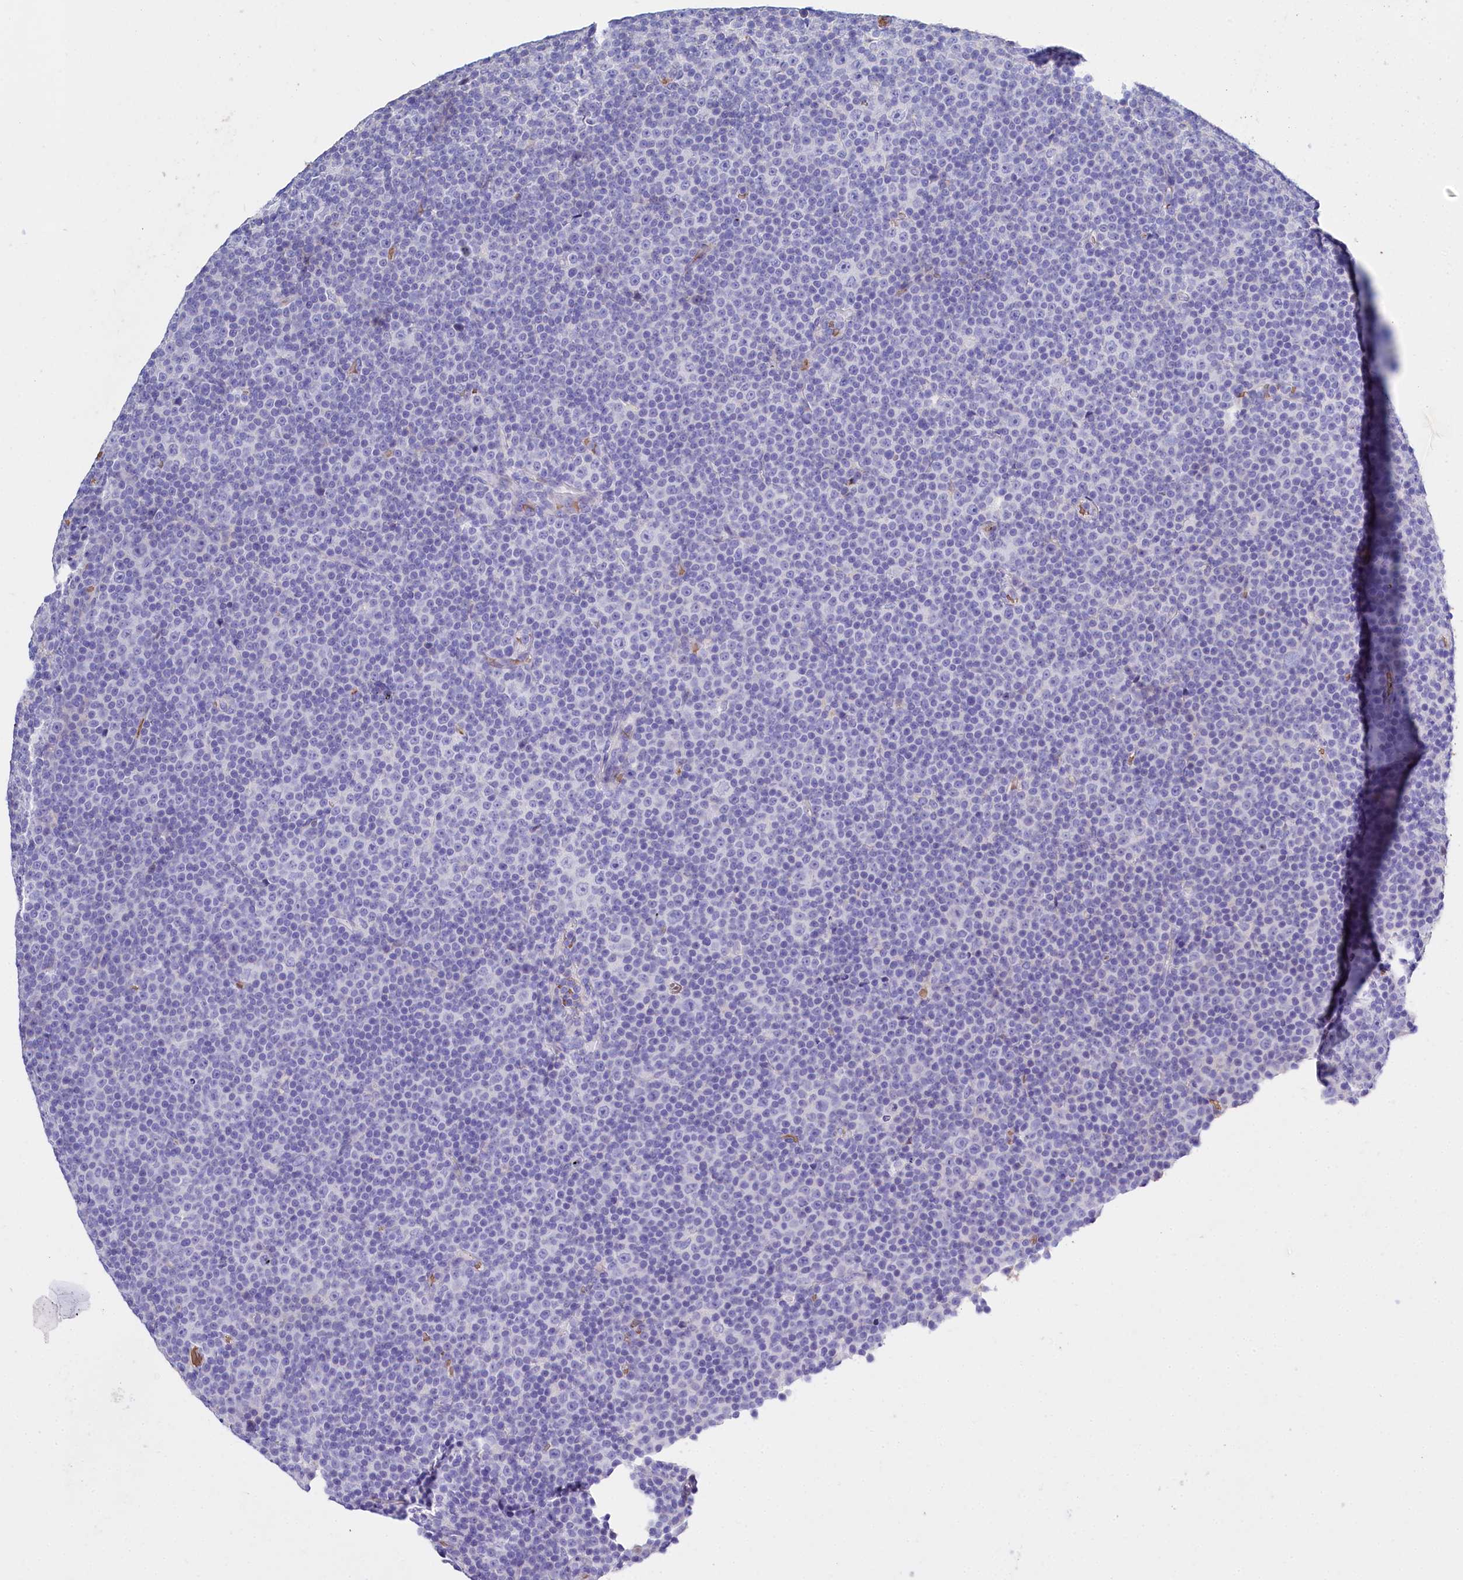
{"staining": {"intensity": "negative", "quantity": "none", "location": "none"}, "tissue": "lymphoma", "cell_type": "Tumor cells", "image_type": "cancer", "snomed": [{"axis": "morphology", "description": "Malignant lymphoma, non-Hodgkin's type, Low grade"}, {"axis": "topography", "description": "Lymph node"}], "caption": "IHC micrograph of human malignant lymphoma, non-Hodgkin's type (low-grade) stained for a protein (brown), which shows no staining in tumor cells.", "gene": "RPUSD3", "patient": {"sex": "female", "age": 67}}